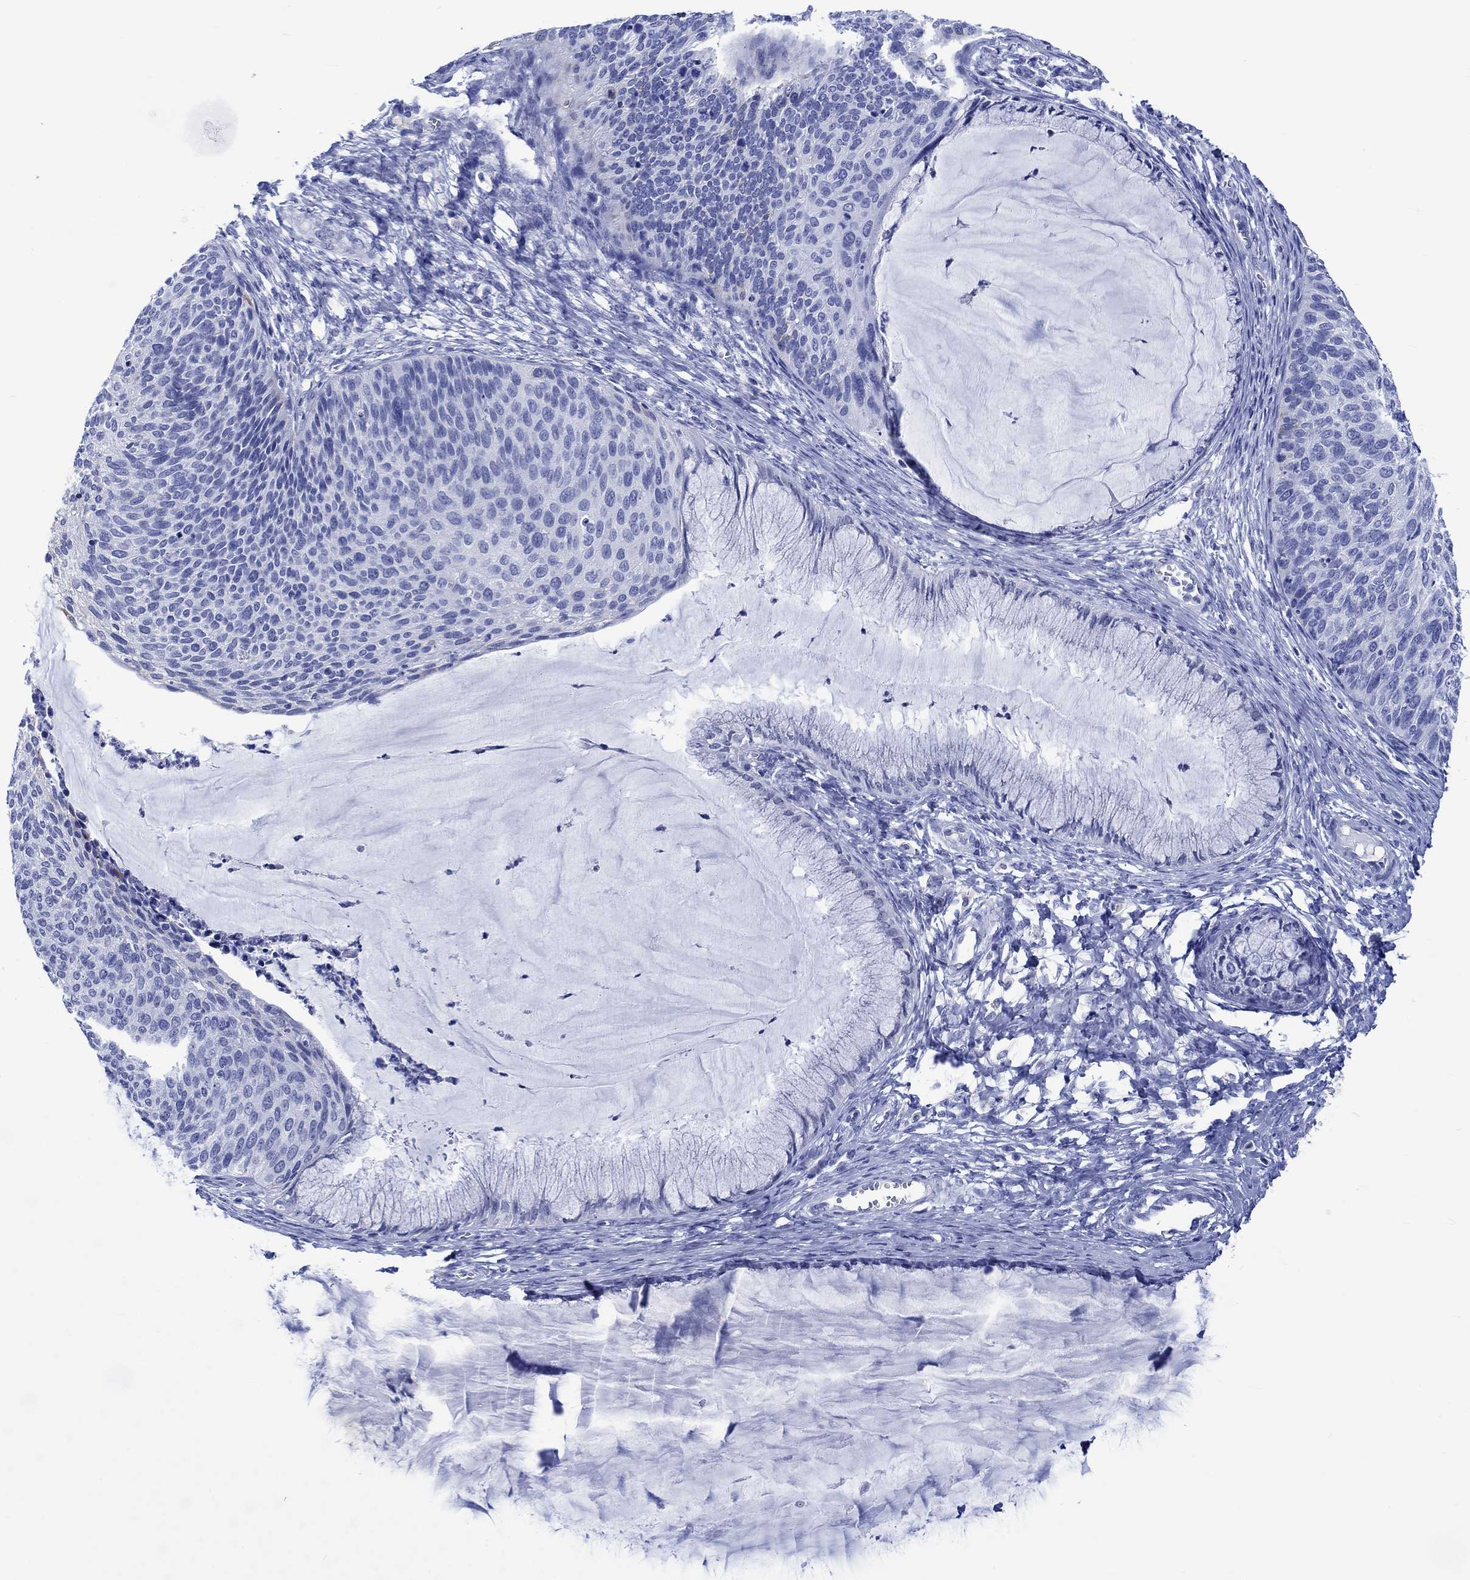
{"staining": {"intensity": "negative", "quantity": "none", "location": "none"}, "tissue": "cervical cancer", "cell_type": "Tumor cells", "image_type": "cancer", "snomed": [{"axis": "morphology", "description": "Squamous cell carcinoma, NOS"}, {"axis": "topography", "description": "Cervix"}], "caption": "Immunohistochemical staining of human cervical cancer (squamous cell carcinoma) reveals no significant expression in tumor cells.", "gene": "KLHL33", "patient": {"sex": "female", "age": 36}}